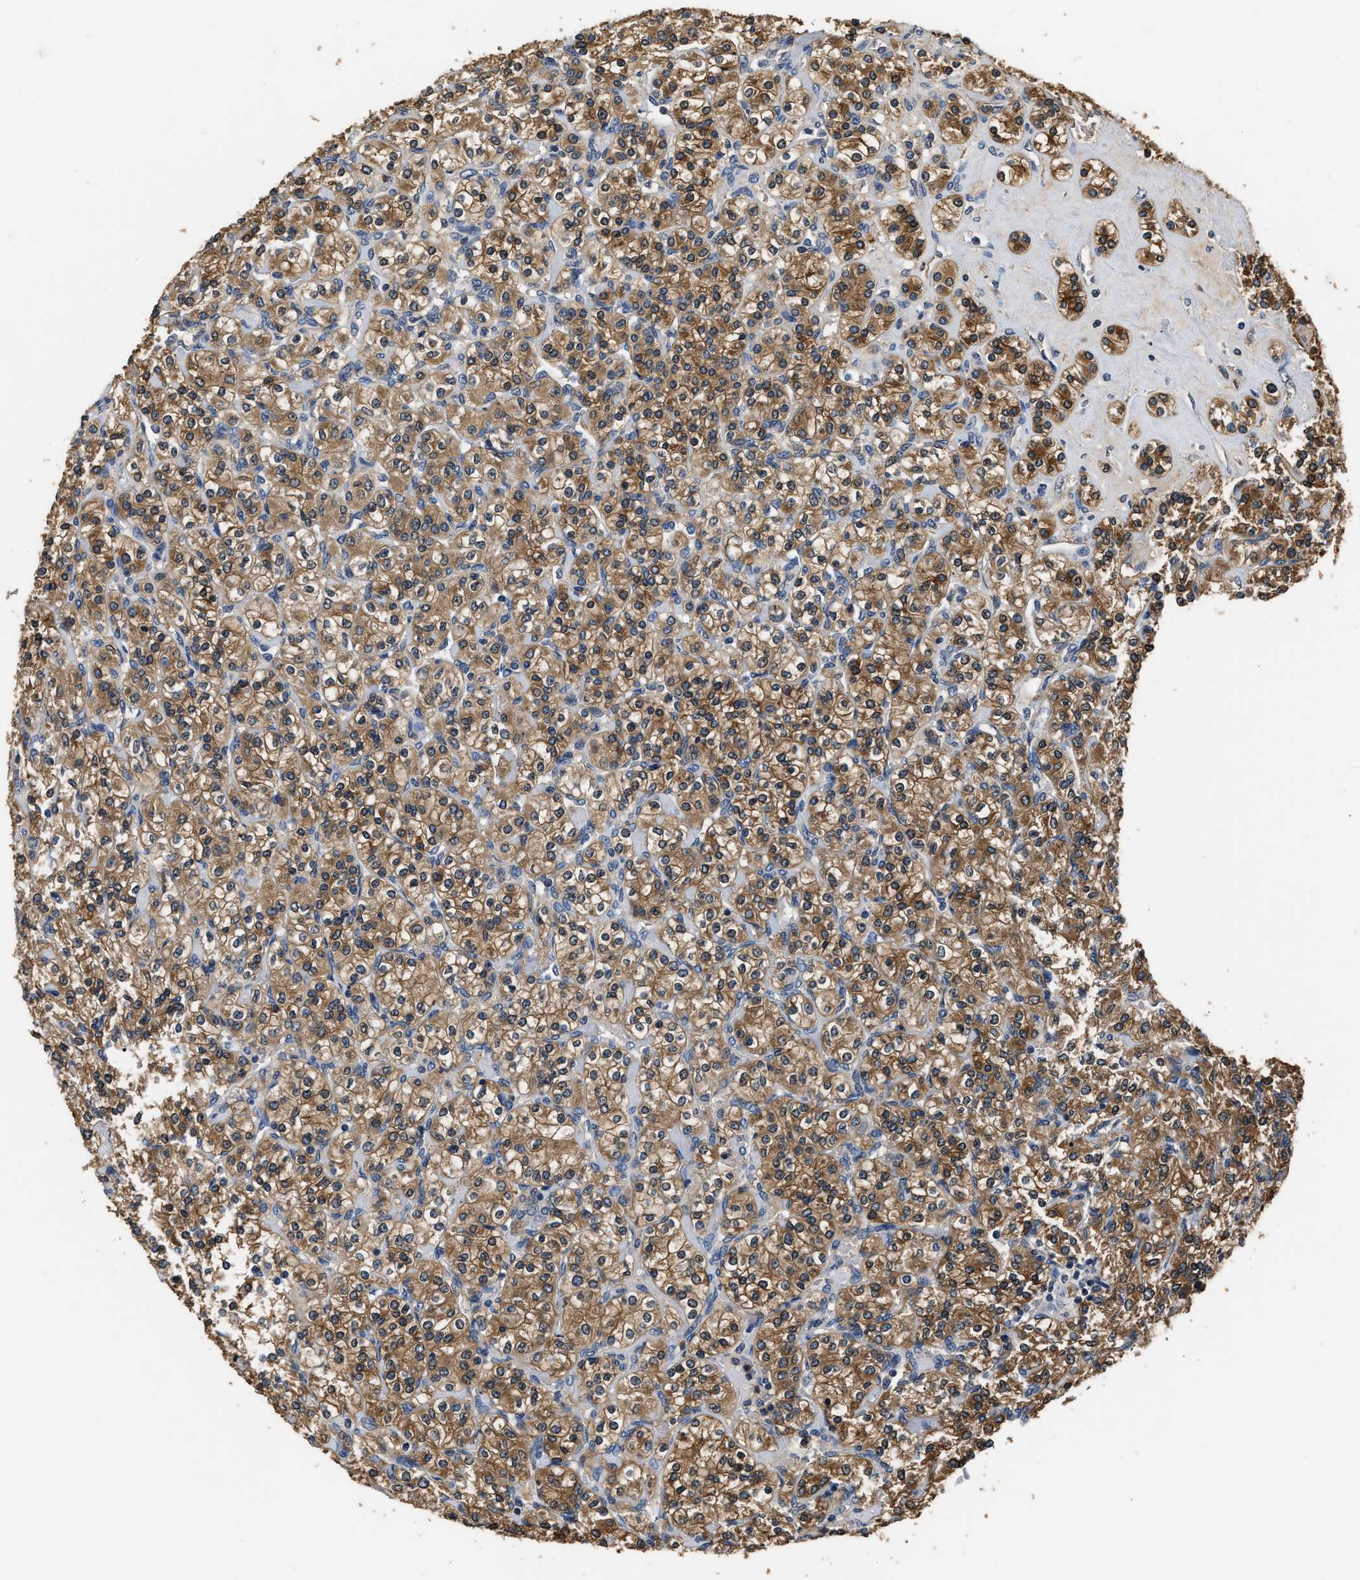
{"staining": {"intensity": "moderate", "quantity": ">75%", "location": "cytoplasmic/membranous"}, "tissue": "renal cancer", "cell_type": "Tumor cells", "image_type": "cancer", "snomed": [{"axis": "morphology", "description": "Adenocarcinoma, NOS"}, {"axis": "topography", "description": "Kidney"}], "caption": "Immunohistochemical staining of human renal cancer (adenocarcinoma) shows medium levels of moderate cytoplasmic/membranous staining in approximately >75% of tumor cells.", "gene": "GPI", "patient": {"sex": "male", "age": 77}}